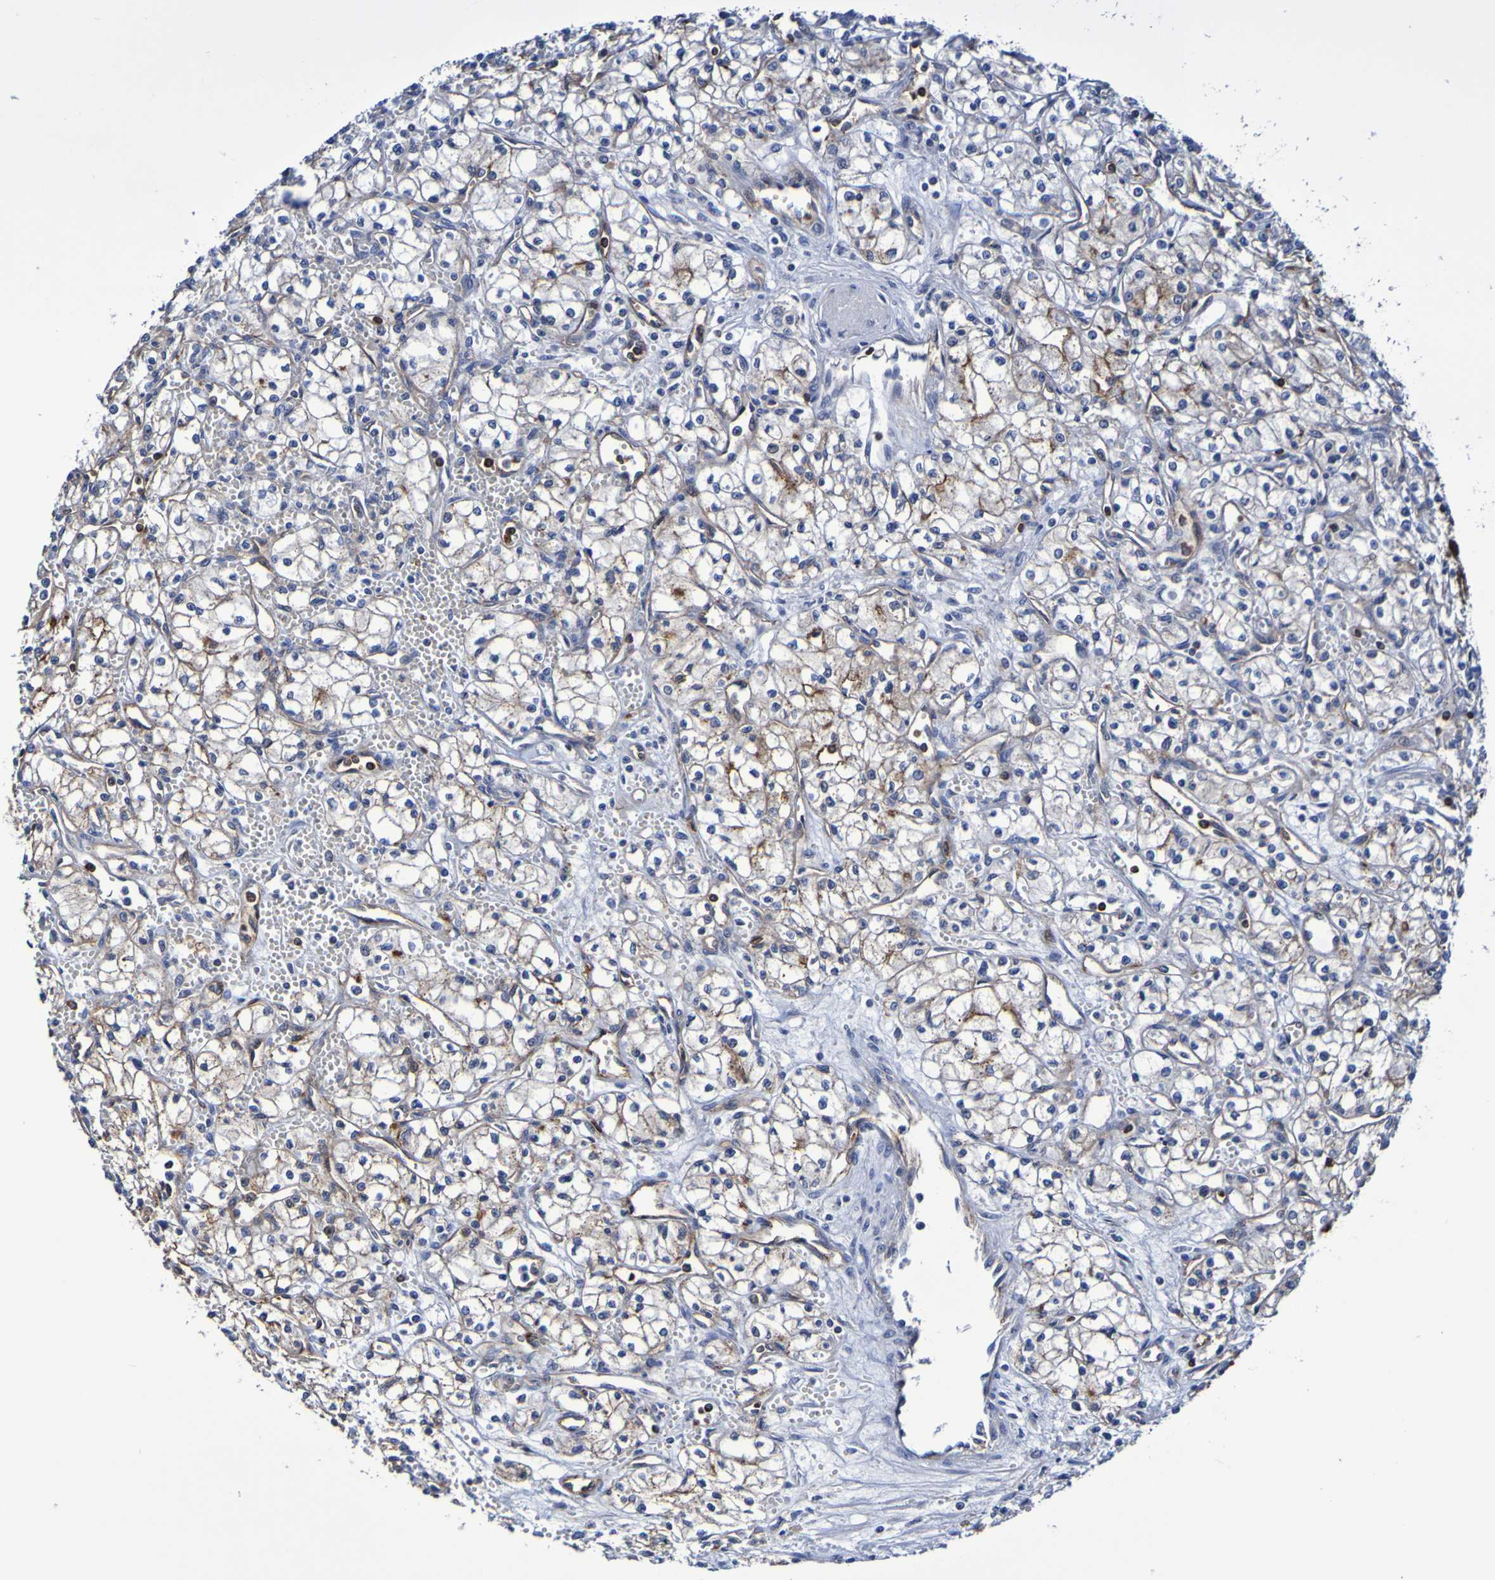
{"staining": {"intensity": "weak", "quantity": "25%-75%", "location": "cytoplasmic/membranous"}, "tissue": "renal cancer", "cell_type": "Tumor cells", "image_type": "cancer", "snomed": [{"axis": "morphology", "description": "Normal tissue, NOS"}, {"axis": "morphology", "description": "Adenocarcinoma, NOS"}, {"axis": "topography", "description": "Kidney"}], "caption": "A high-resolution photomicrograph shows IHC staining of renal adenocarcinoma, which reveals weak cytoplasmic/membranous positivity in about 25%-75% of tumor cells.", "gene": "GJB1", "patient": {"sex": "male", "age": 59}}